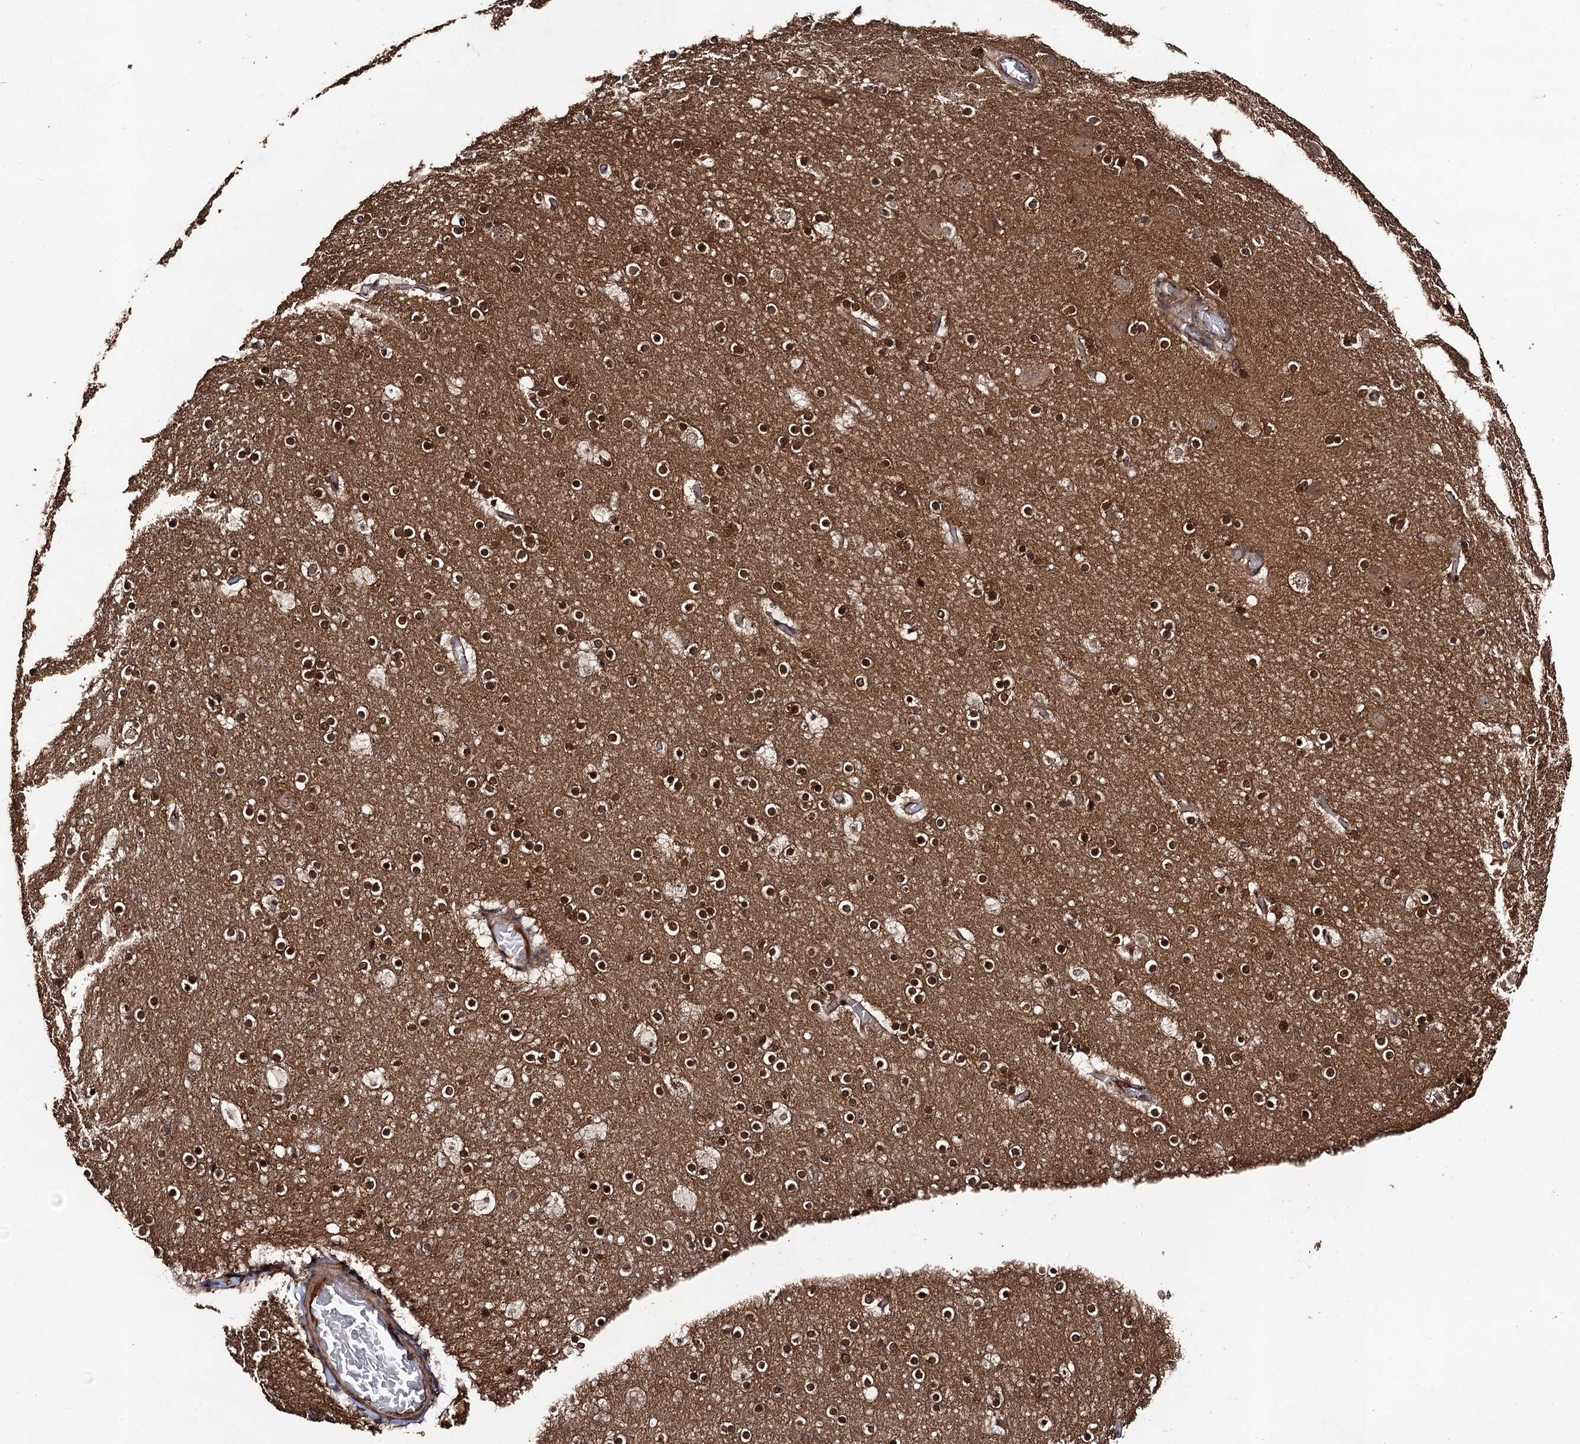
{"staining": {"intensity": "moderate", "quantity": ">75%", "location": "cytoplasmic/membranous"}, "tissue": "cerebral cortex", "cell_type": "Endothelial cells", "image_type": "normal", "snomed": [{"axis": "morphology", "description": "Normal tissue, NOS"}, {"axis": "topography", "description": "Cerebral cortex"}], "caption": "Unremarkable cerebral cortex shows moderate cytoplasmic/membranous positivity in approximately >75% of endothelial cells, visualized by immunohistochemistry.", "gene": "KXD1", "patient": {"sex": "male", "age": 57}}